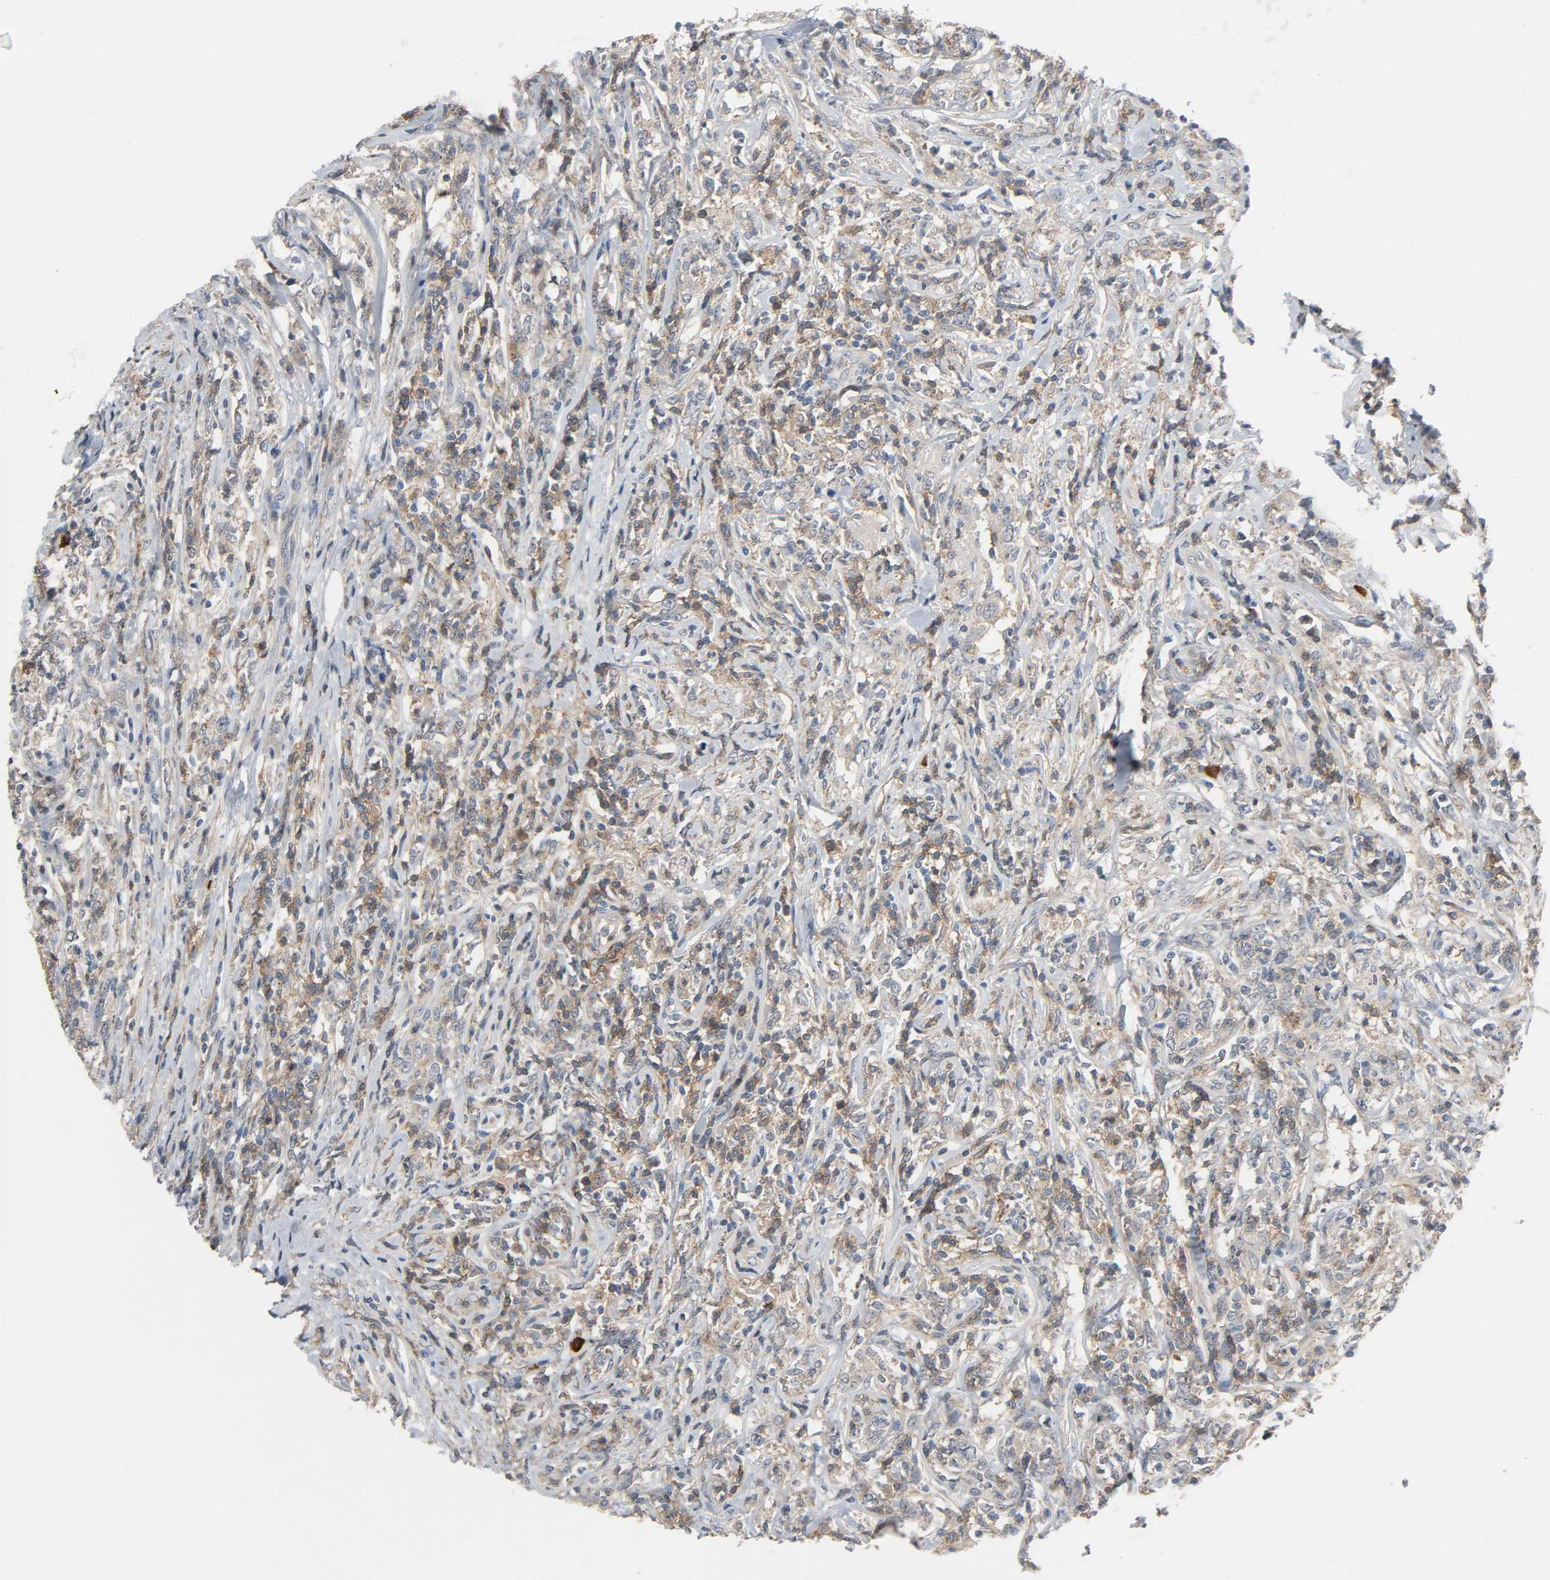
{"staining": {"intensity": "moderate", "quantity": "25%-75%", "location": "cytoplasmic/membranous"}, "tissue": "lymphoma", "cell_type": "Tumor cells", "image_type": "cancer", "snomed": [{"axis": "morphology", "description": "Malignant lymphoma, non-Hodgkin's type, High grade"}, {"axis": "topography", "description": "Lymph node"}], "caption": "An immunohistochemistry (IHC) micrograph of neoplastic tissue is shown. Protein staining in brown highlights moderate cytoplasmic/membranous positivity in high-grade malignant lymphoma, non-Hodgkin's type within tumor cells.", "gene": "CD4", "patient": {"sex": "female", "age": 84}}